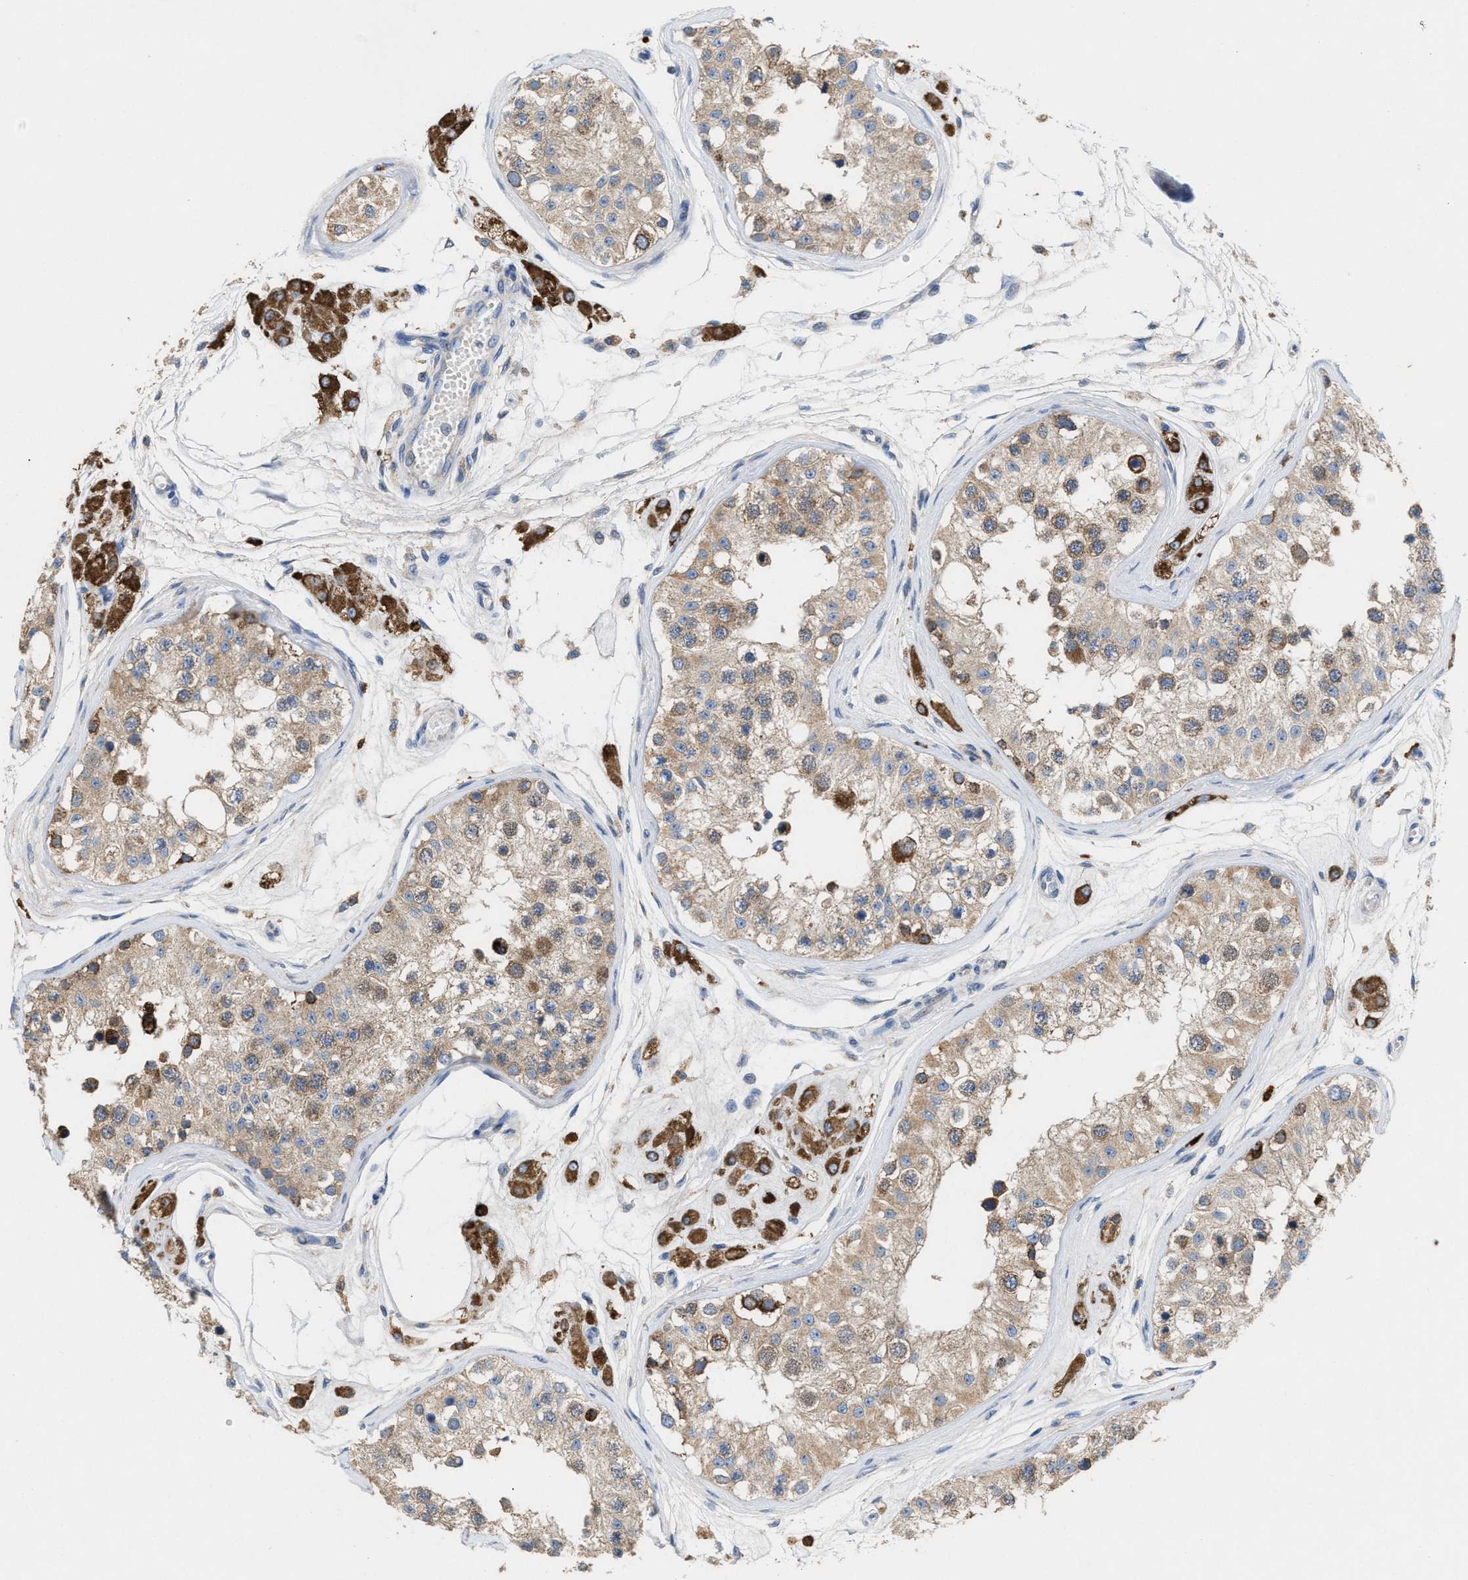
{"staining": {"intensity": "strong", "quantity": "25%-75%", "location": "cytoplasmic/membranous"}, "tissue": "testis", "cell_type": "Cells in seminiferous ducts", "image_type": "normal", "snomed": [{"axis": "morphology", "description": "Normal tissue, NOS"}, {"axis": "morphology", "description": "Adenocarcinoma, metastatic, NOS"}, {"axis": "topography", "description": "Testis"}], "caption": "An image showing strong cytoplasmic/membranous staining in about 25%-75% of cells in seminiferous ducts in unremarkable testis, as visualized by brown immunohistochemical staining.", "gene": "DYNC2I1", "patient": {"sex": "male", "age": 26}}